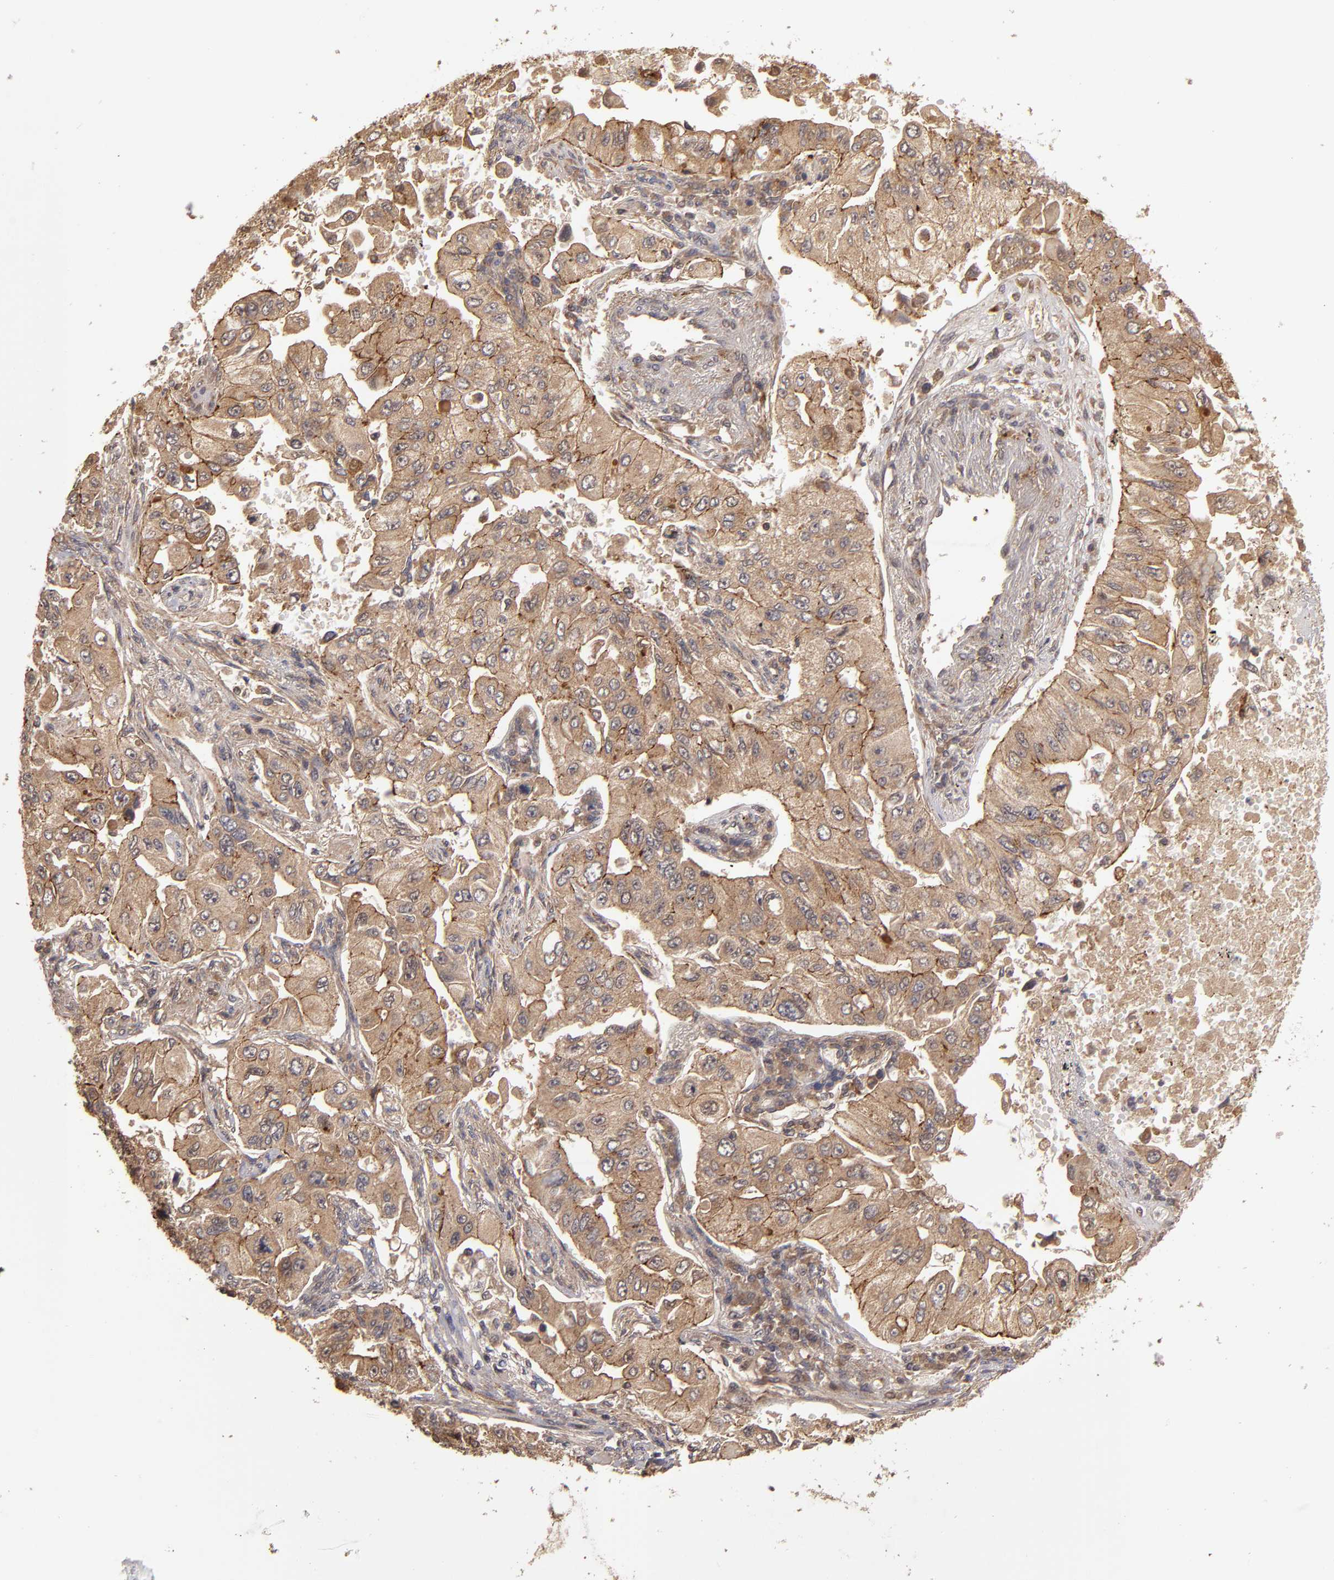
{"staining": {"intensity": "moderate", "quantity": ">75%", "location": "cytoplasmic/membranous"}, "tissue": "lung cancer", "cell_type": "Tumor cells", "image_type": "cancer", "snomed": [{"axis": "morphology", "description": "Adenocarcinoma, NOS"}, {"axis": "topography", "description": "Lung"}], "caption": "The micrograph shows immunohistochemical staining of lung cancer (adenocarcinoma). There is moderate cytoplasmic/membranous expression is appreciated in about >75% of tumor cells.", "gene": "RPS6KA6", "patient": {"sex": "male", "age": 84}}